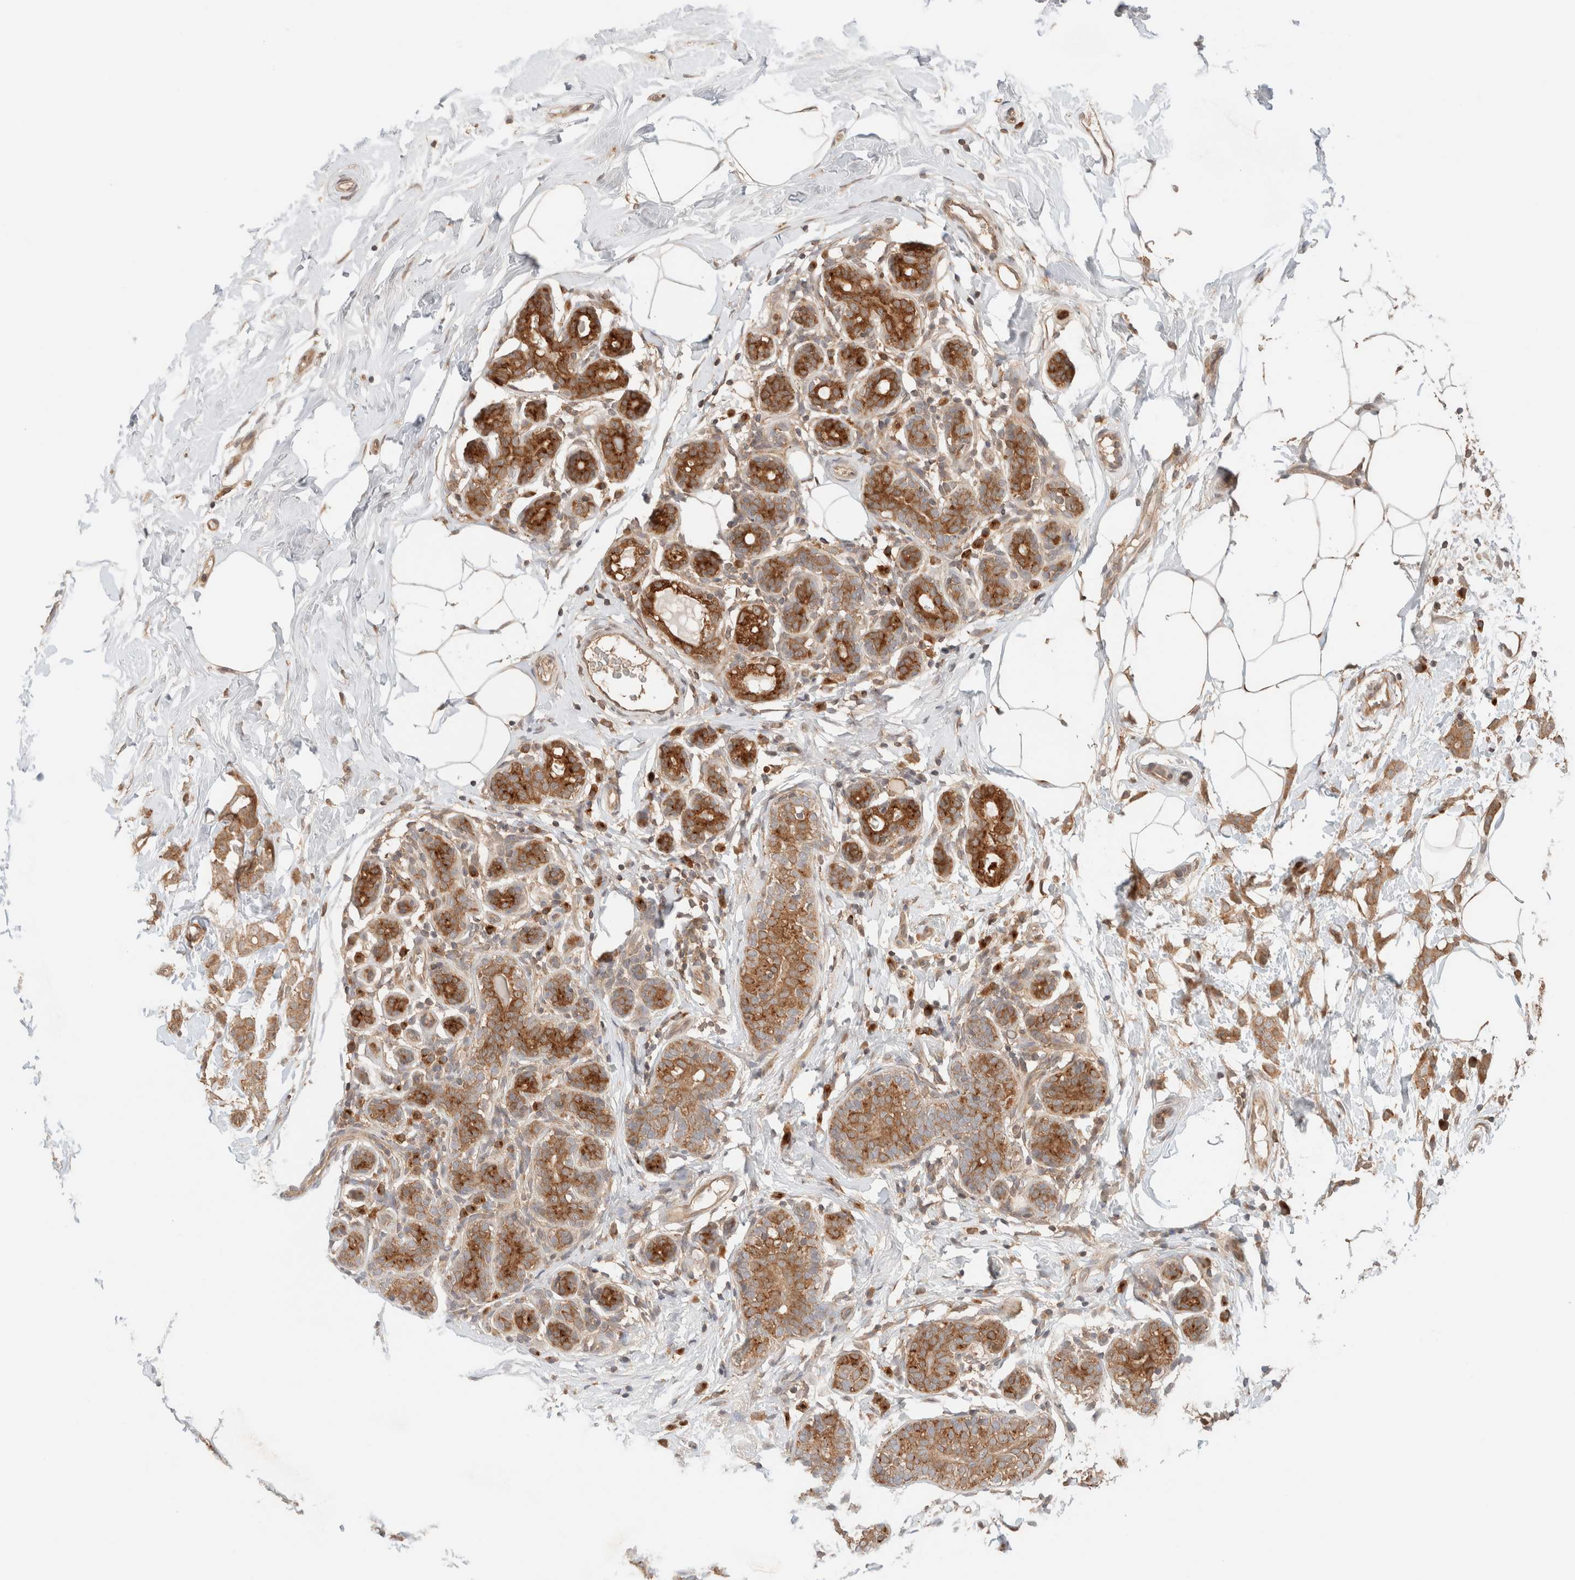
{"staining": {"intensity": "moderate", "quantity": ">75%", "location": "cytoplasmic/membranous"}, "tissue": "breast cancer", "cell_type": "Tumor cells", "image_type": "cancer", "snomed": [{"axis": "morphology", "description": "Lobular carcinoma, in situ"}, {"axis": "morphology", "description": "Lobular carcinoma"}, {"axis": "topography", "description": "Breast"}], "caption": "Immunohistochemistry (IHC) histopathology image of neoplastic tissue: human breast cancer (lobular carcinoma) stained using immunohistochemistry (IHC) displays medium levels of moderate protein expression localized specifically in the cytoplasmic/membranous of tumor cells, appearing as a cytoplasmic/membranous brown color.", "gene": "ARFGEF2", "patient": {"sex": "female", "age": 41}}